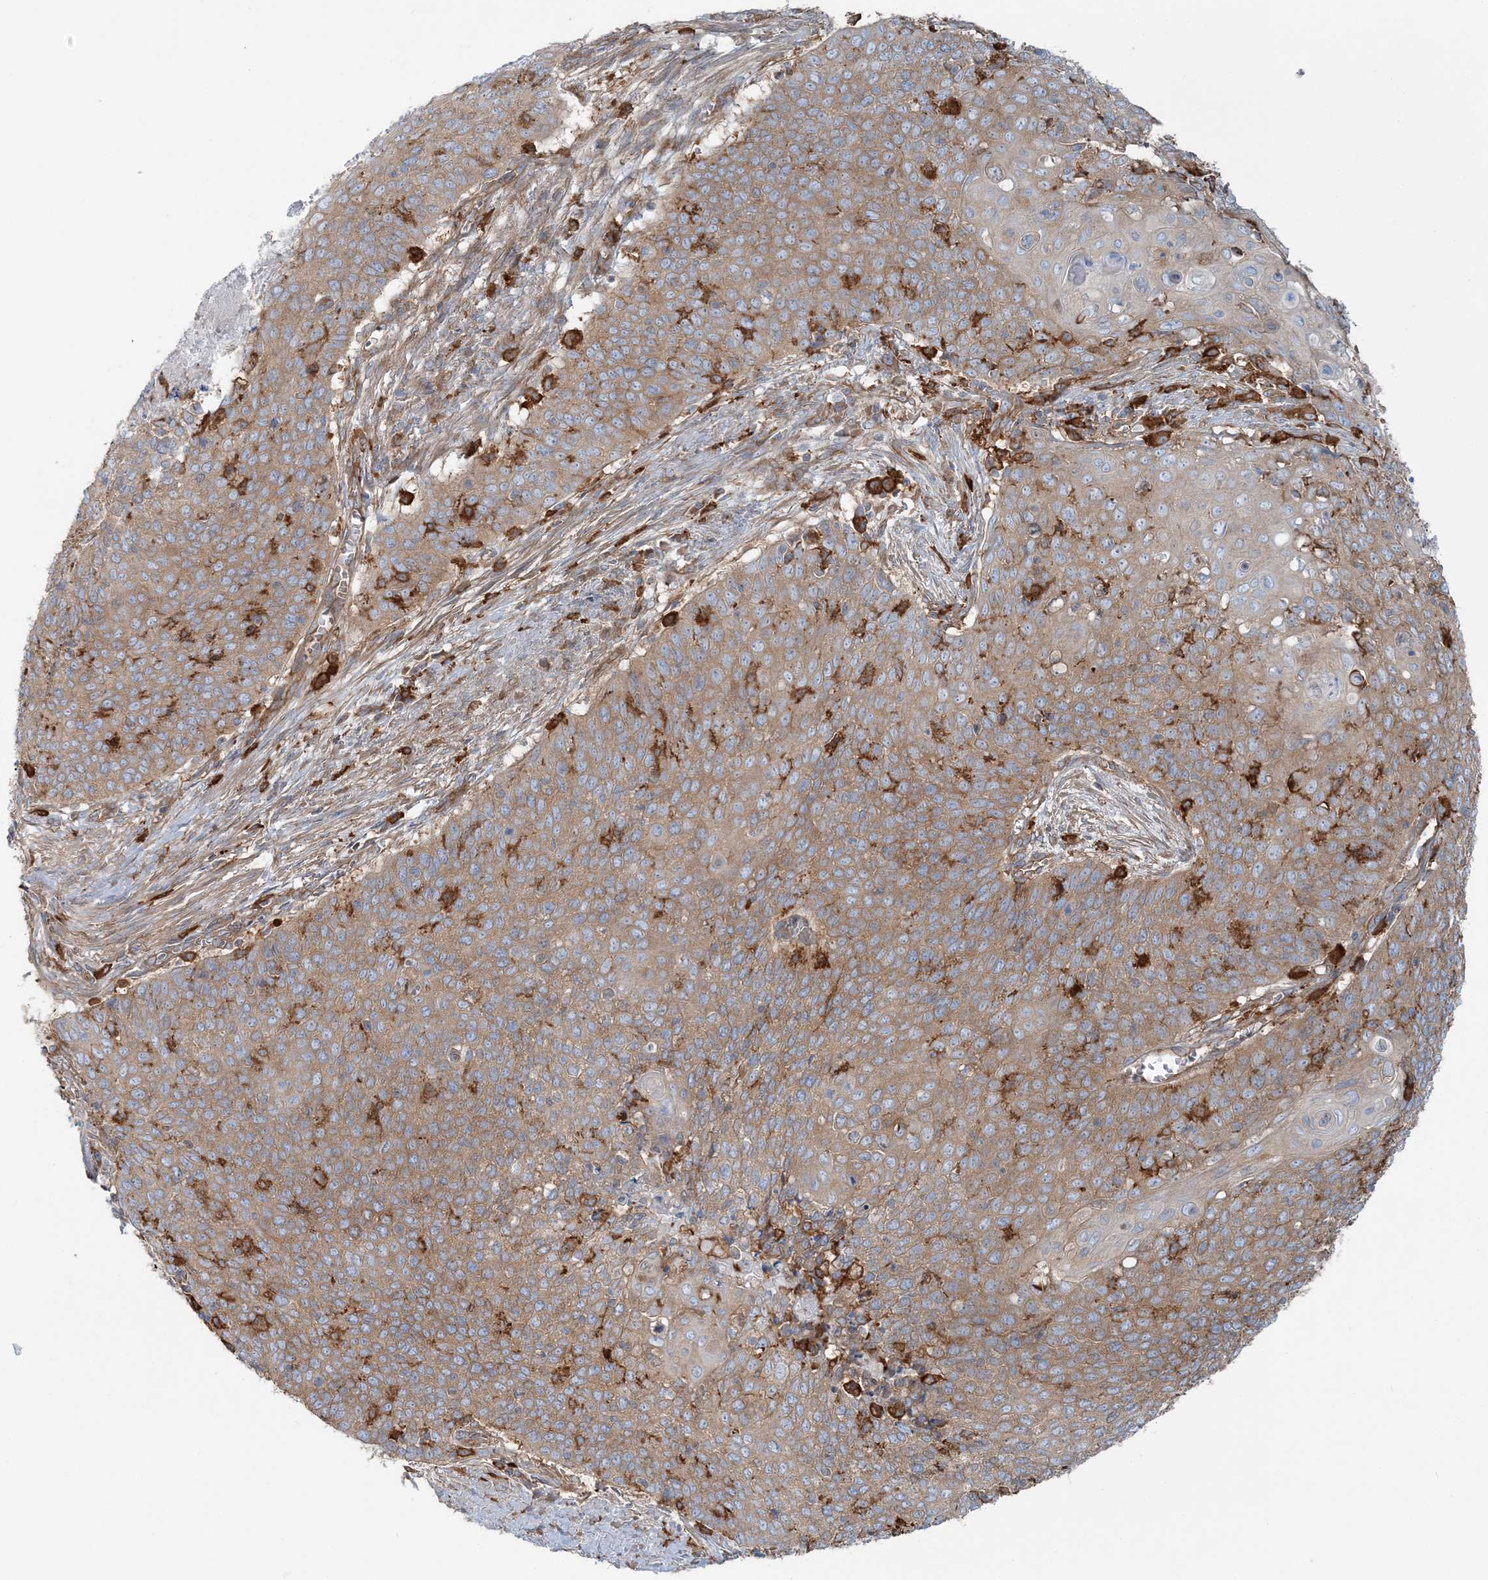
{"staining": {"intensity": "moderate", "quantity": ">75%", "location": "cytoplasmic/membranous"}, "tissue": "cervical cancer", "cell_type": "Tumor cells", "image_type": "cancer", "snomed": [{"axis": "morphology", "description": "Squamous cell carcinoma, NOS"}, {"axis": "topography", "description": "Cervix"}], "caption": "Immunohistochemical staining of squamous cell carcinoma (cervical) reveals moderate cytoplasmic/membranous protein staining in approximately >75% of tumor cells.", "gene": "SNX2", "patient": {"sex": "female", "age": 39}}